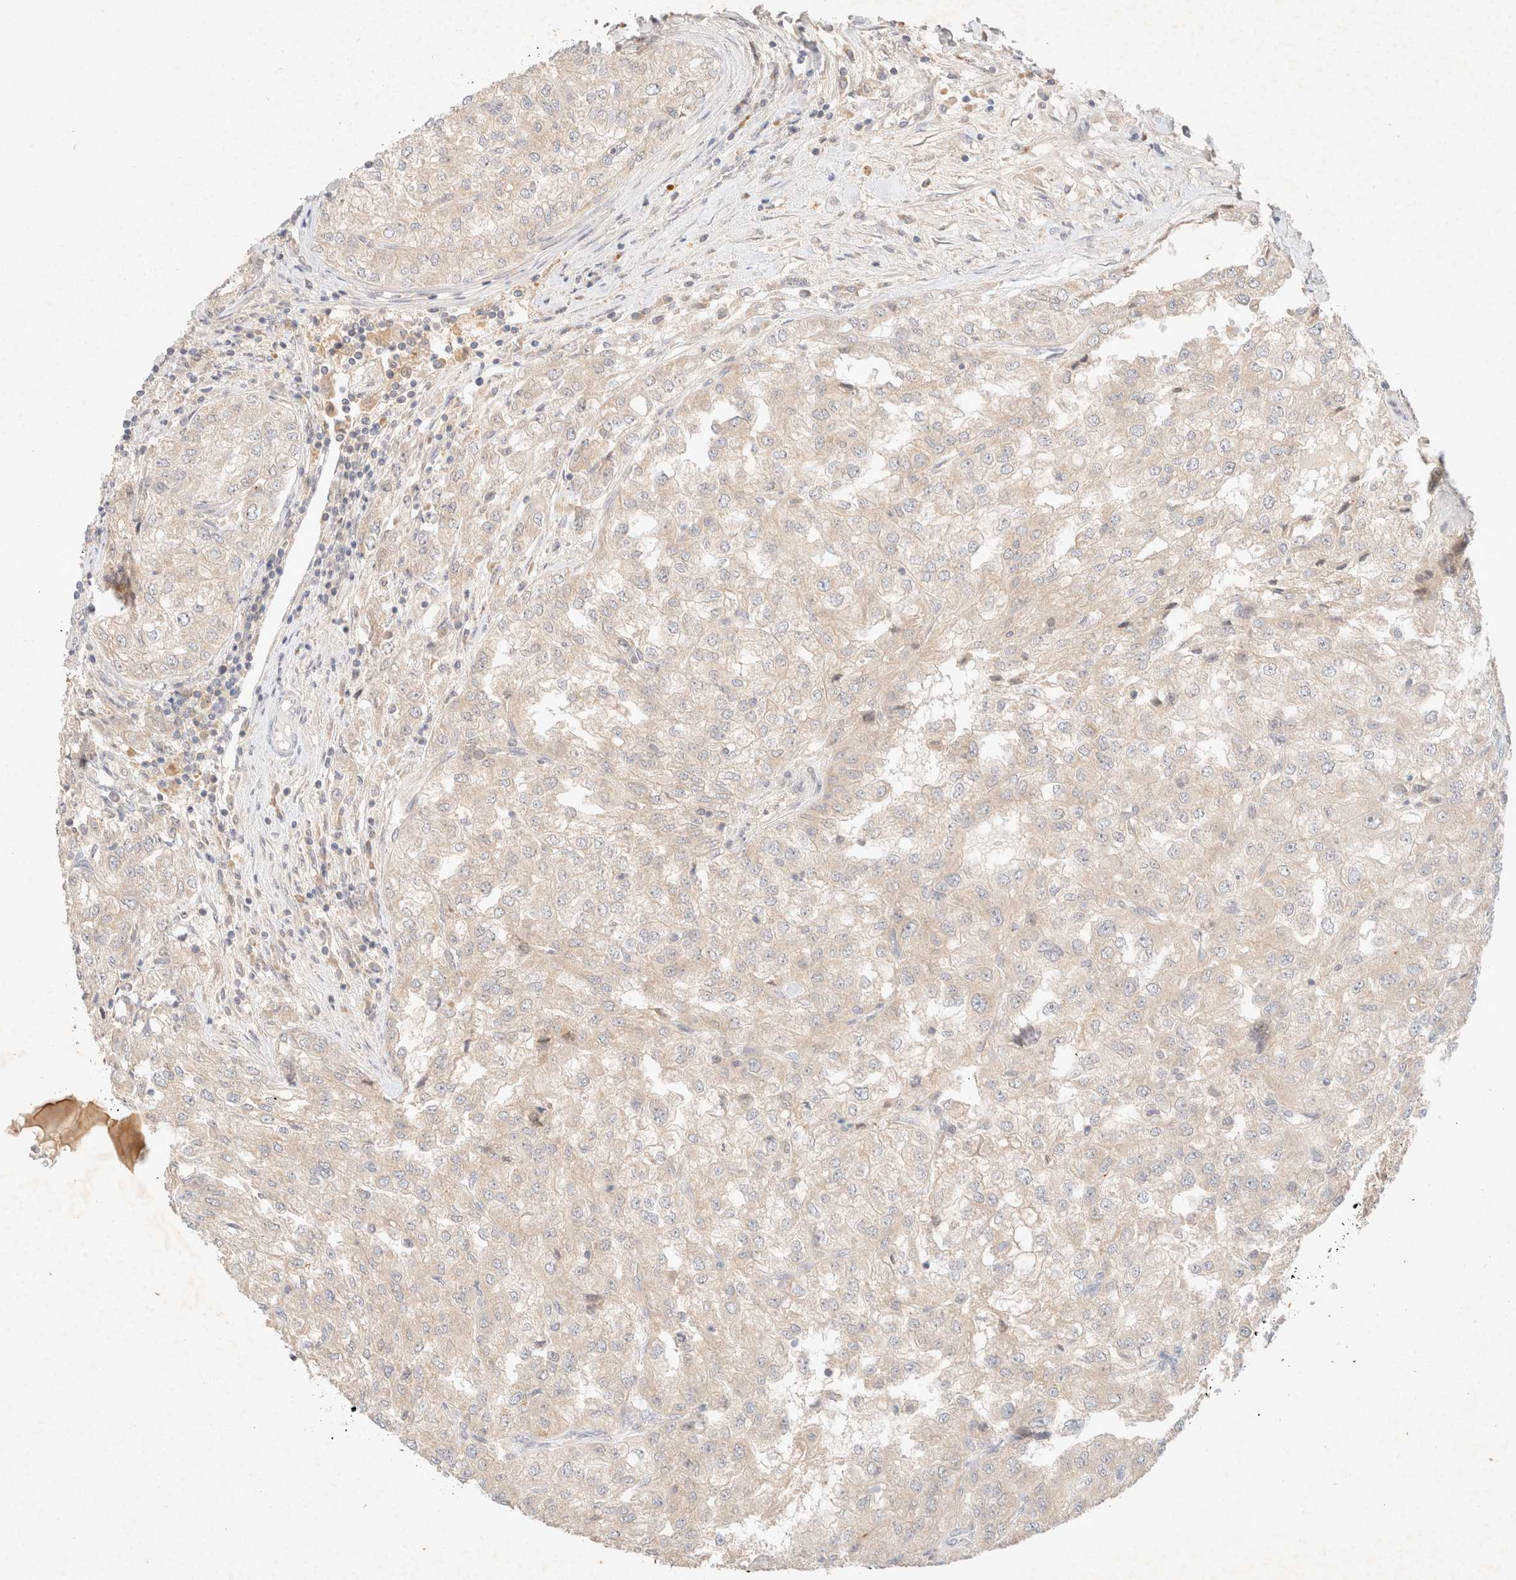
{"staining": {"intensity": "negative", "quantity": "none", "location": "none"}, "tissue": "renal cancer", "cell_type": "Tumor cells", "image_type": "cancer", "snomed": [{"axis": "morphology", "description": "Adenocarcinoma, NOS"}, {"axis": "topography", "description": "Kidney"}], "caption": "DAB (3,3'-diaminobenzidine) immunohistochemical staining of human renal cancer shows no significant expression in tumor cells. The staining was performed using DAB to visualize the protein expression in brown, while the nuclei were stained in blue with hematoxylin (Magnification: 20x).", "gene": "SARM1", "patient": {"sex": "female", "age": 54}}